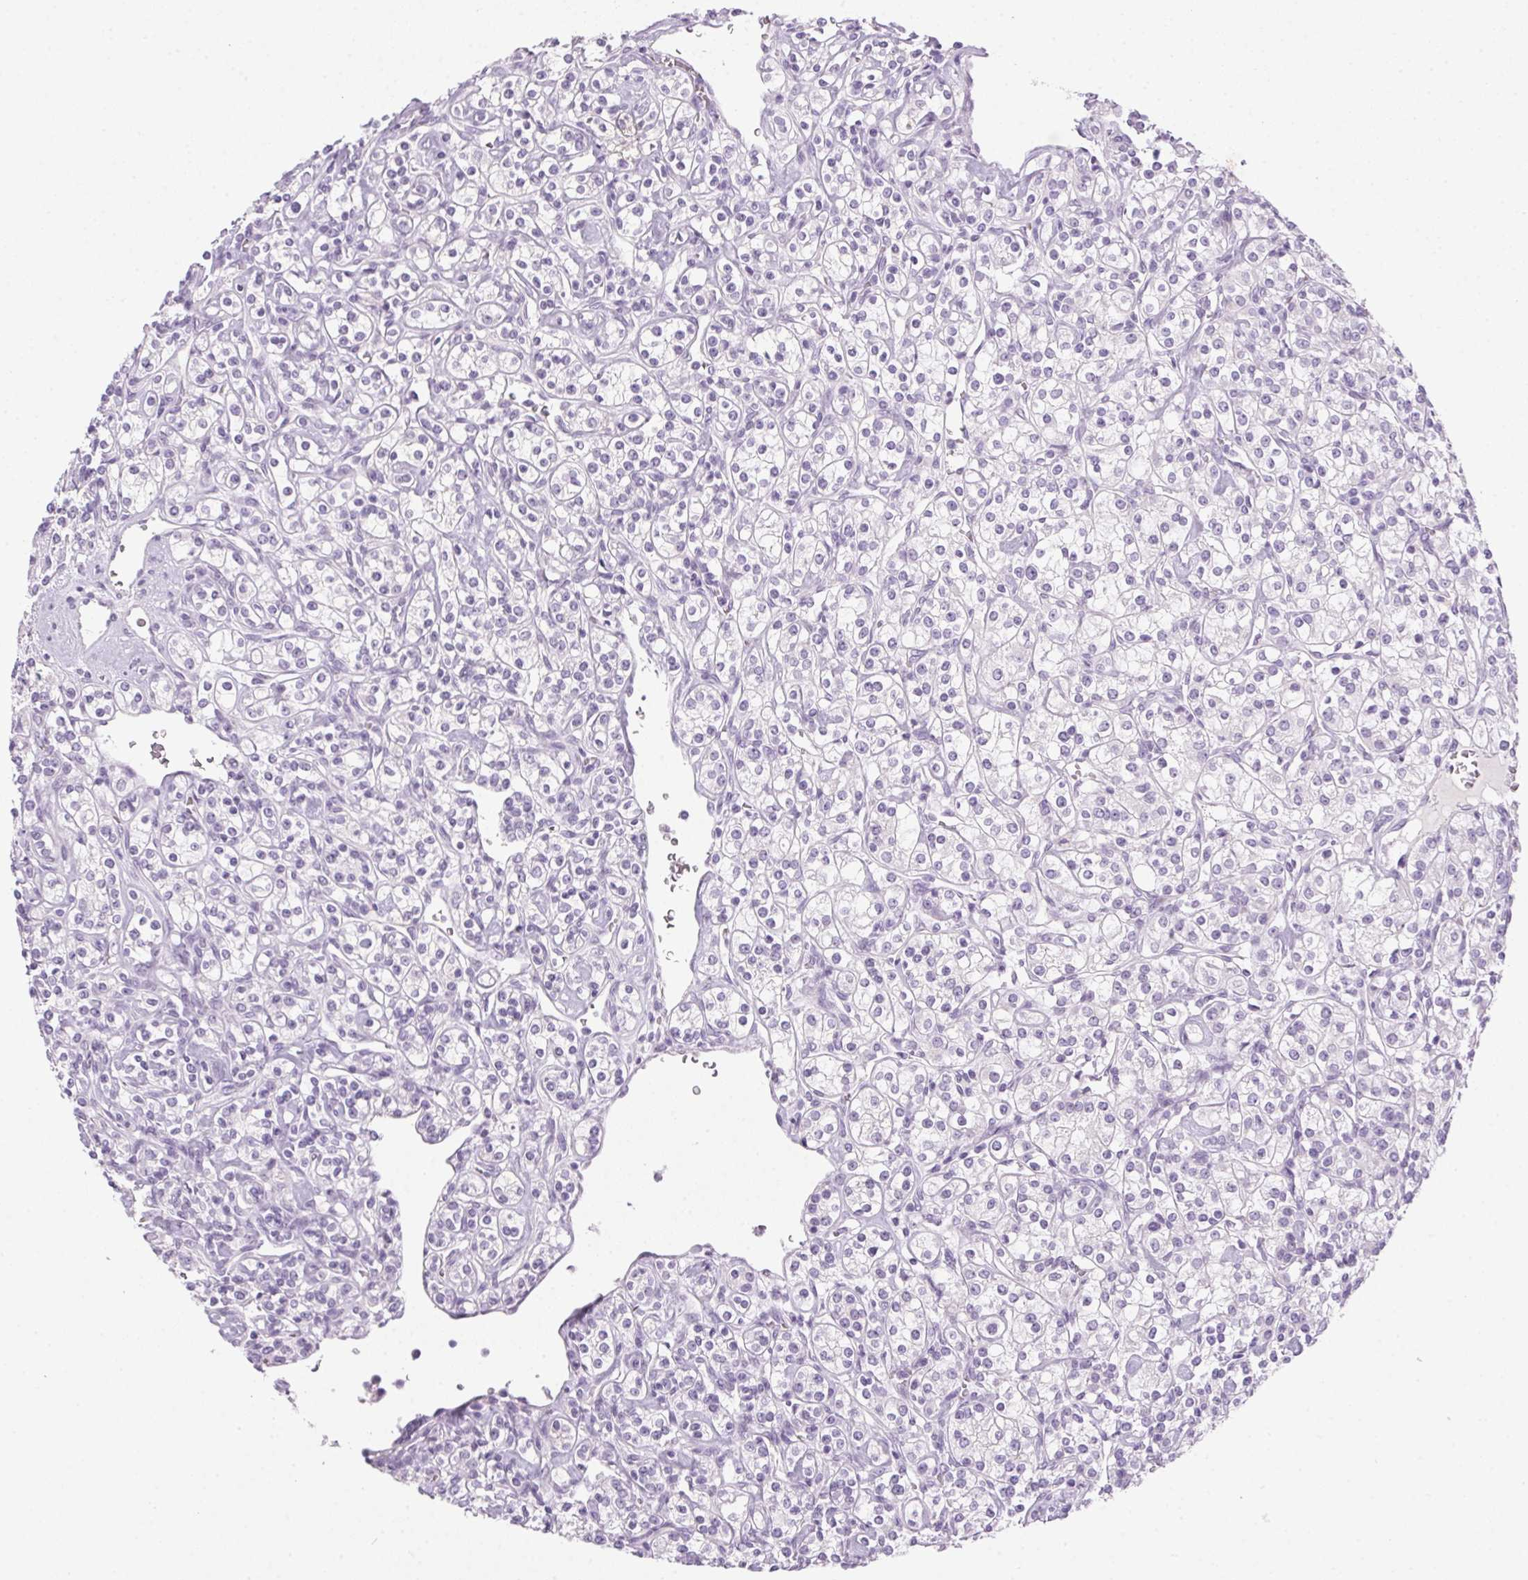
{"staining": {"intensity": "negative", "quantity": "none", "location": "none"}, "tissue": "renal cancer", "cell_type": "Tumor cells", "image_type": "cancer", "snomed": [{"axis": "morphology", "description": "Adenocarcinoma, NOS"}, {"axis": "topography", "description": "Kidney"}], "caption": "This is a micrograph of immunohistochemistry (IHC) staining of renal cancer, which shows no positivity in tumor cells. The staining is performed using DAB brown chromogen with nuclei counter-stained in using hematoxylin.", "gene": "POPDC2", "patient": {"sex": "male", "age": 77}}